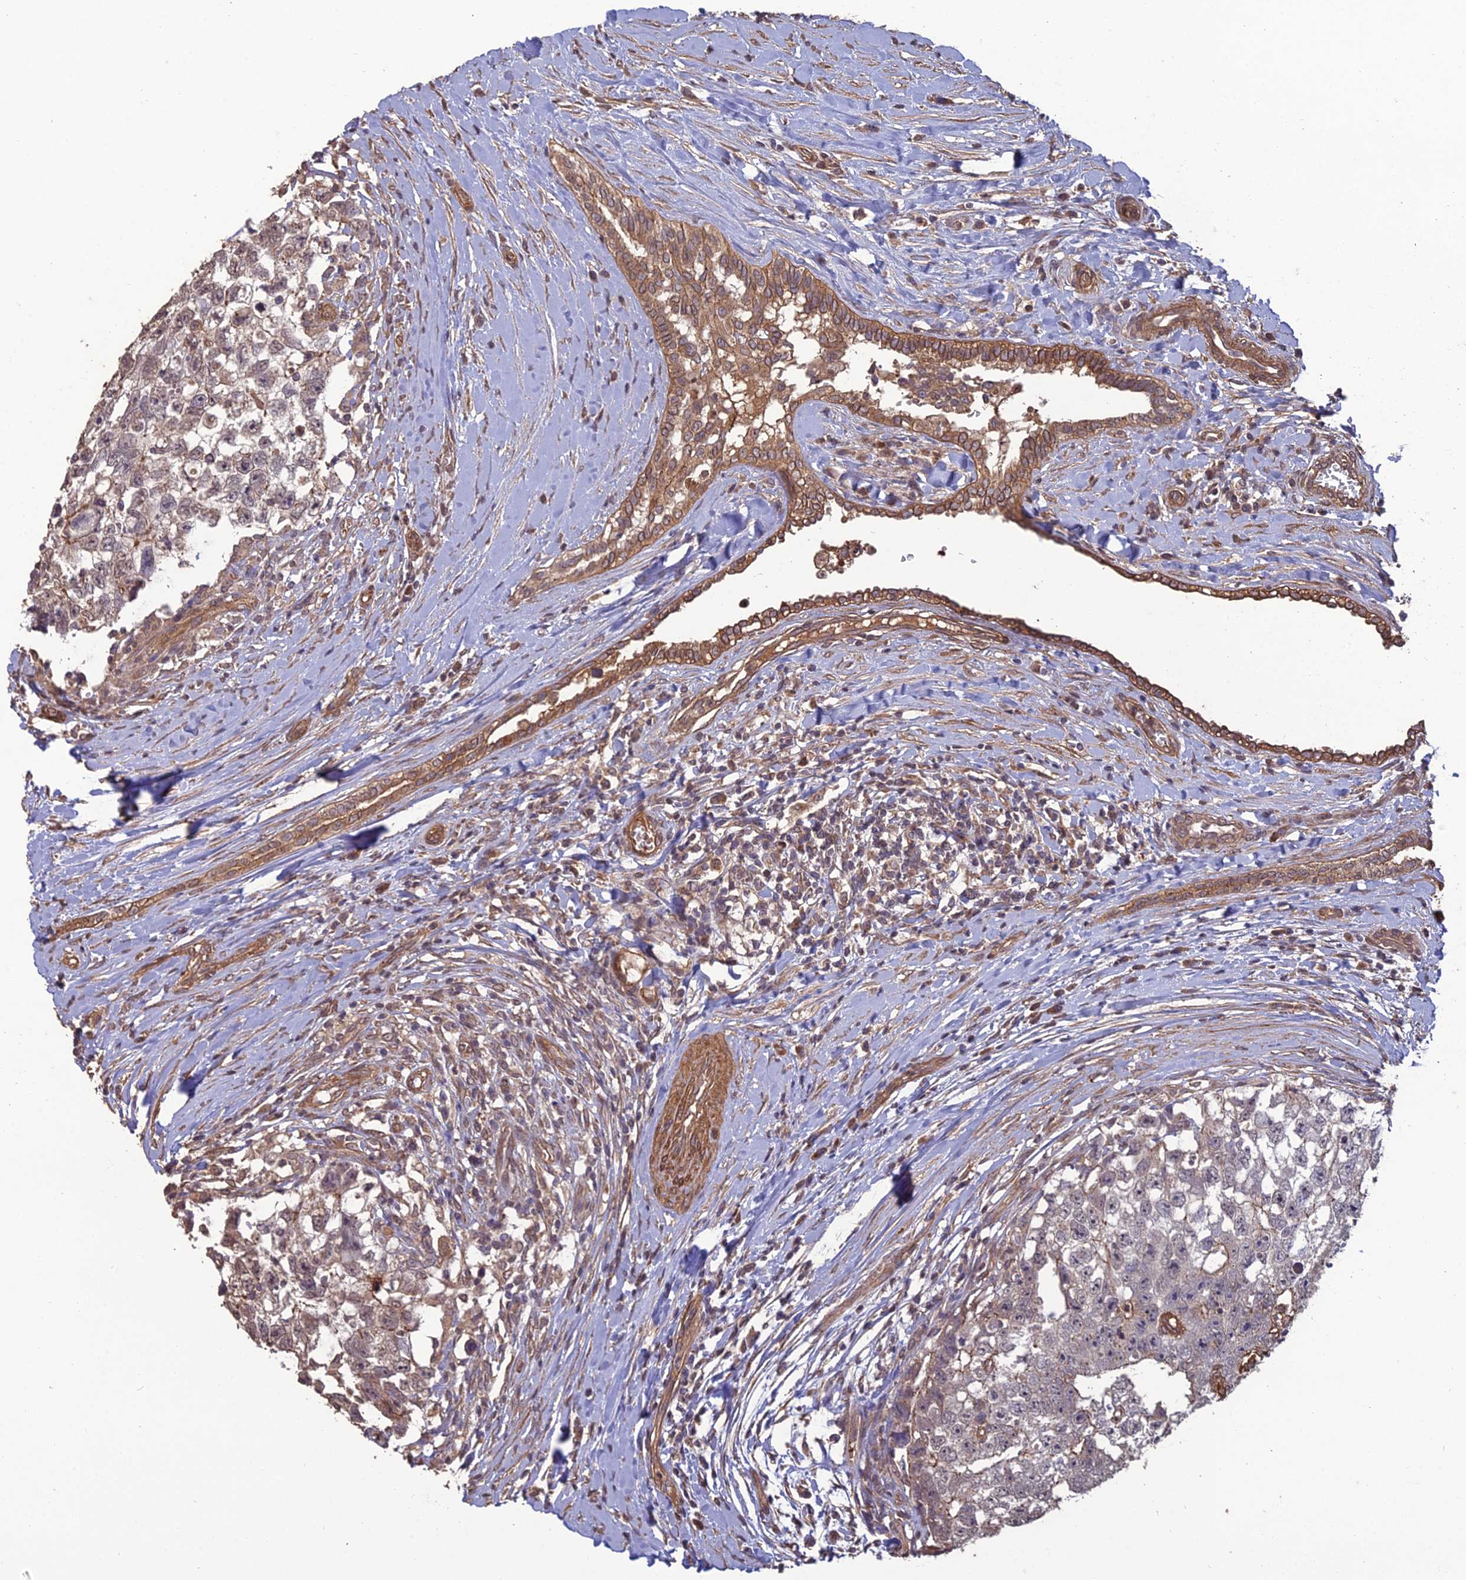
{"staining": {"intensity": "weak", "quantity": "<25%", "location": "nuclear"}, "tissue": "testis cancer", "cell_type": "Tumor cells", "image_type": "cancer", "snomed": [{"axis": "morphology", "description": "Seminoma, NOS"}, {"axis": "morphology", "description": "Carcinoma, Embryonal, NOS"}, {"axis": "topography", "description": "Testis"}], "caption": "Protein analysis of embryonal carcinoma (testis) shows no significant expression in tumor cells.", "gene": "ATP6V0A2", "patient": {"sex": "male", "age": 29}}